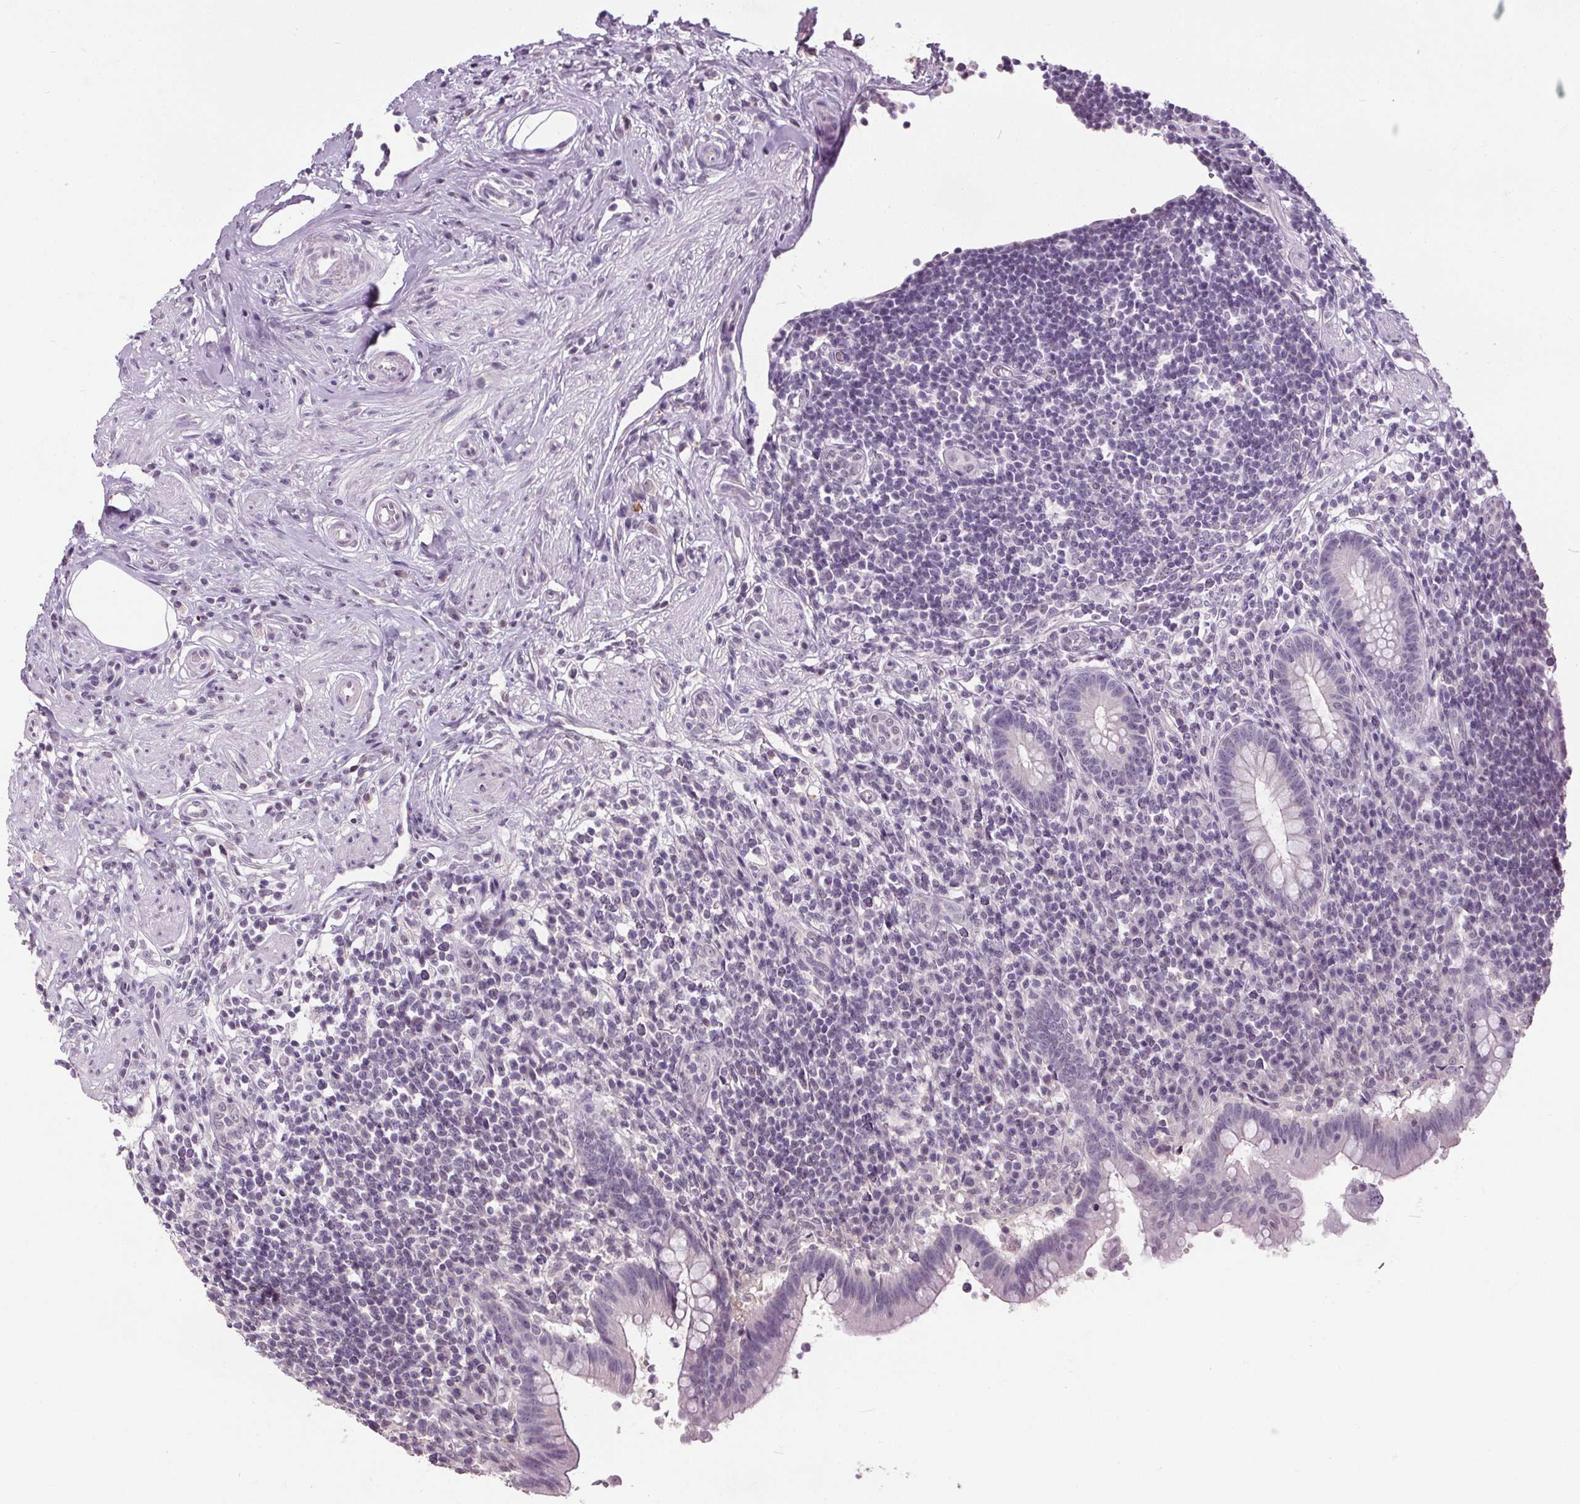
{"staining": {"intensity": "negative", "quantity": "none", "location": "none"}, "tissue": "appendix", "cell_type": "Glandular cells", "image_type": "normal", "snomed": [{"axis": "morphology", "description": "Normal tissue, NOS"}, {"axis": "topography", "description": "Appendix"}], "caption": "The immunohistochemistry (IHC) photomicrograph has no significant expression in glandular cells of appendix. (DAB (3,3'-diaminobenzidine) immunohistochemistry (IHC), high magnification).", "gene": "SLC2A9", "patient": {"sex": "female", "age": 56}}